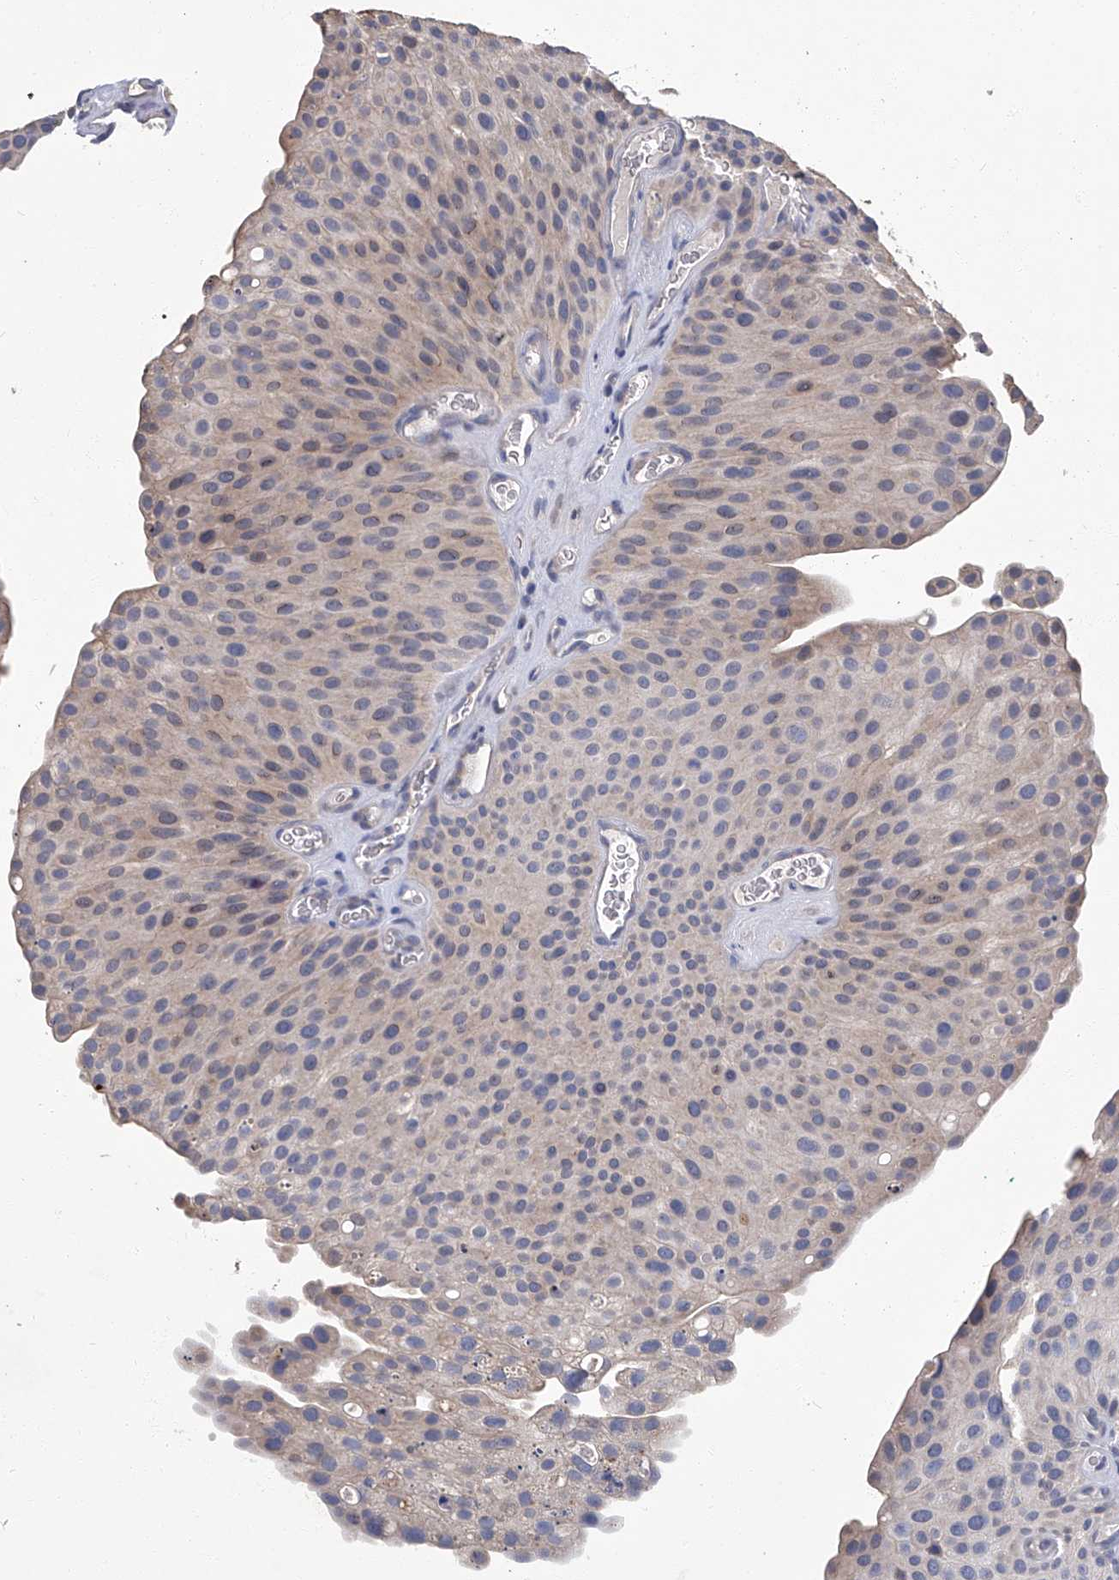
{"staining": {"intensity": "negative", "quantity": "none", "location": "none"}, "tissue": "urothelial cancer", "cell_type": "Tumor cells", "image_type": "cancer", "snomed": [{"axis": "morphology", "description": "Urothelial carcinoma, Low grade"}, {"axis": "topography", "description": "Smooth muscle"}, {"axis": "topography", "description": "Urinary bladder"}], "caption": "High power microscopy micrograph of an immunohistochemistry micrograph of urothelial carcinoma (low-grade), revealing no significant positivity in tumor cells.", "gene": "TGFBR1", "patient": {"sex": "male", "age": 60}}